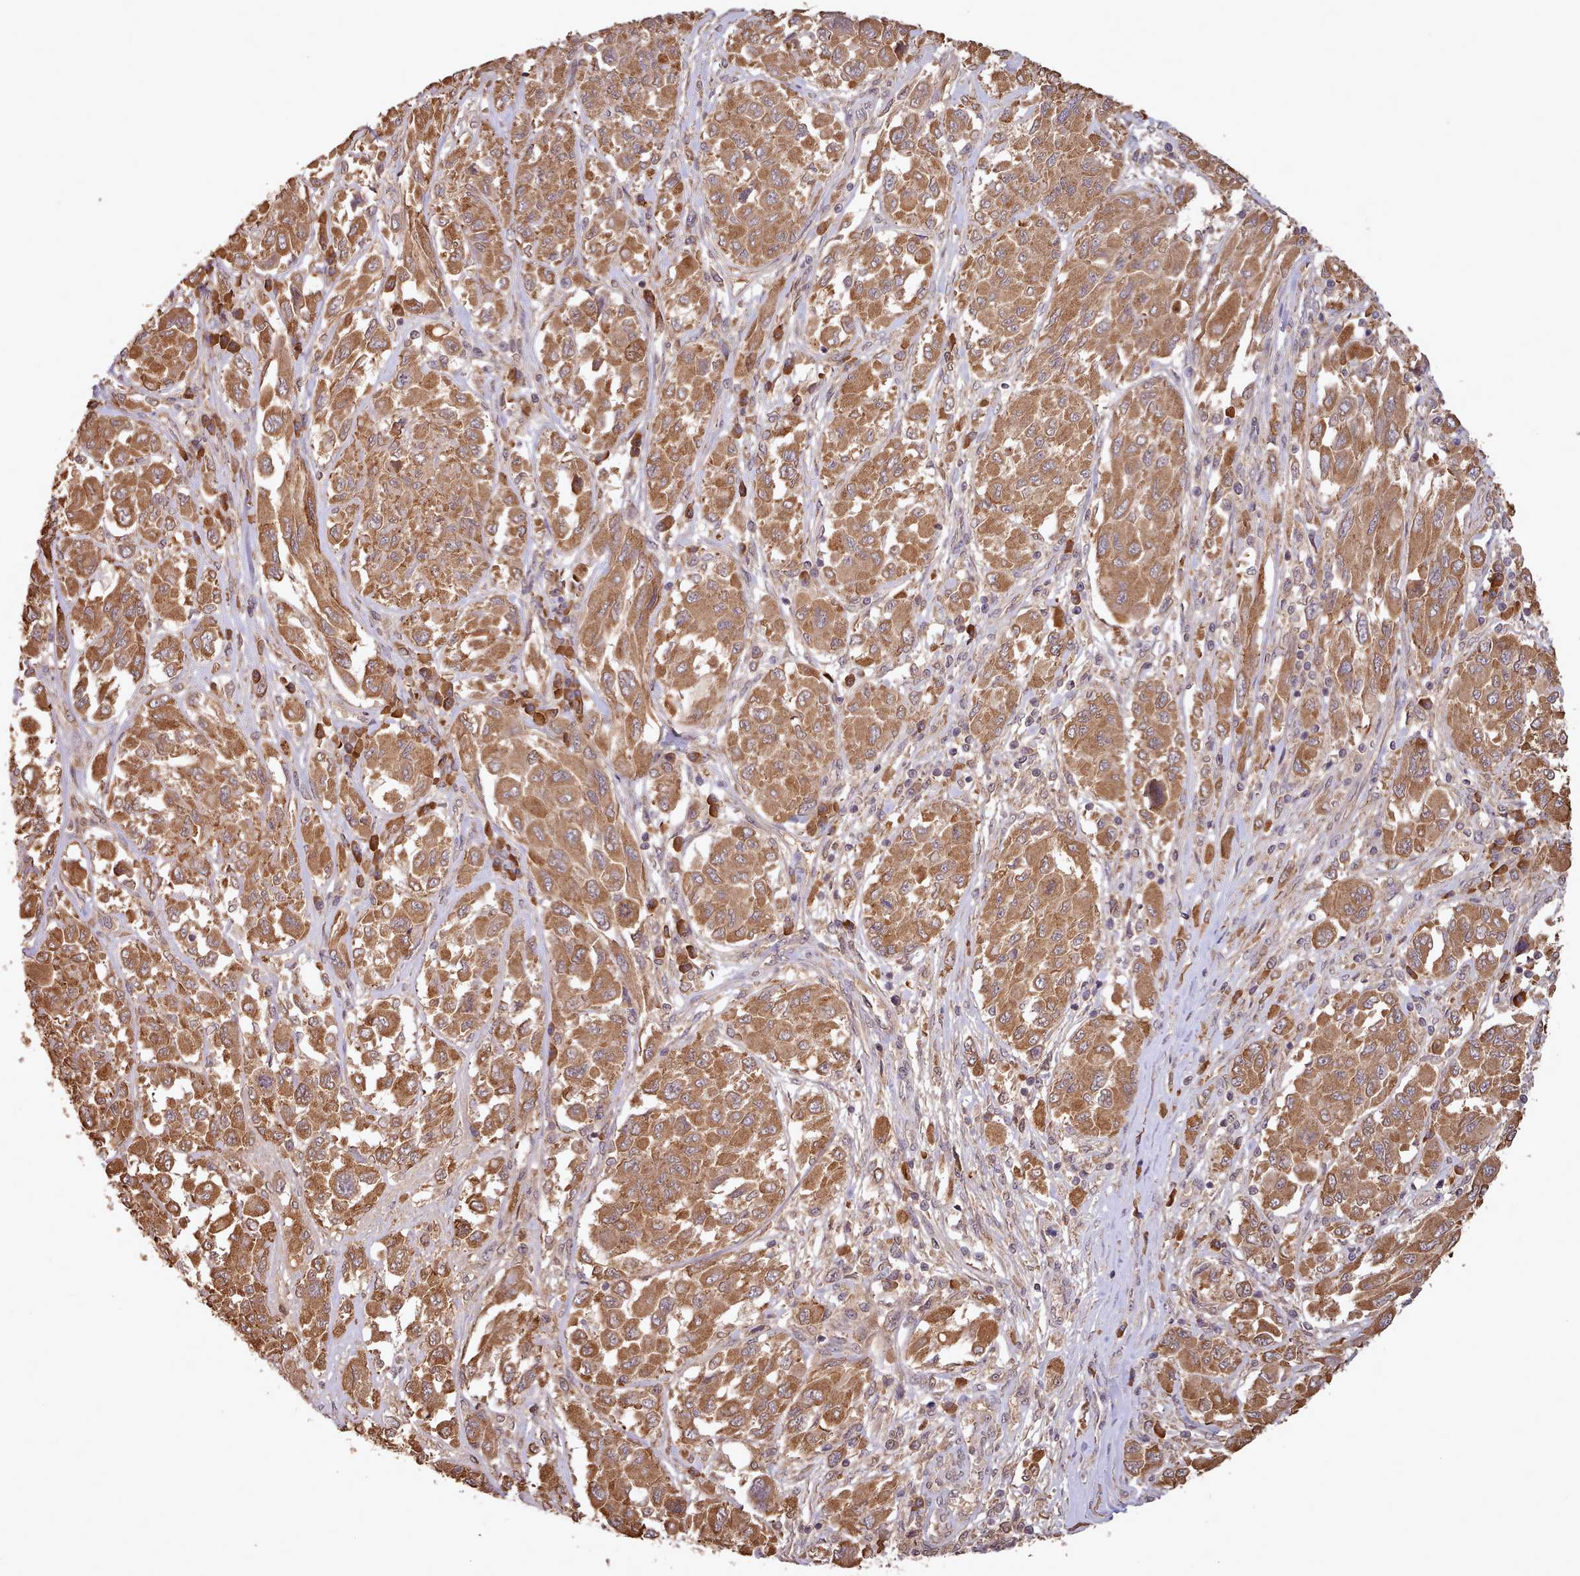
{"staining": {"intensity": "moderate", "quantity": ">75%", "location": "cytoplasmic/membranous"}, "tissue": "melanoma", "cell_type": "Tumor cells", "image_type": "cancer", "snomed": [{"axis": "morphology", "description": "Malignant melanoma, NOS"}, {"axis": "topography", "description": "Skin"}], "caption": "Immunohistochemistry photomicrograph of neoplastic tissue: melanoma stained using immunohistochemistry shows medium levels of moderate protein expression localized specifically in the cytoplasmic/membranous of tumor cells, appearing as a cytoplasmic/membranous brown color.", "gene": "PIP4P1", "patient": {"sex": "female", "age": 91}}